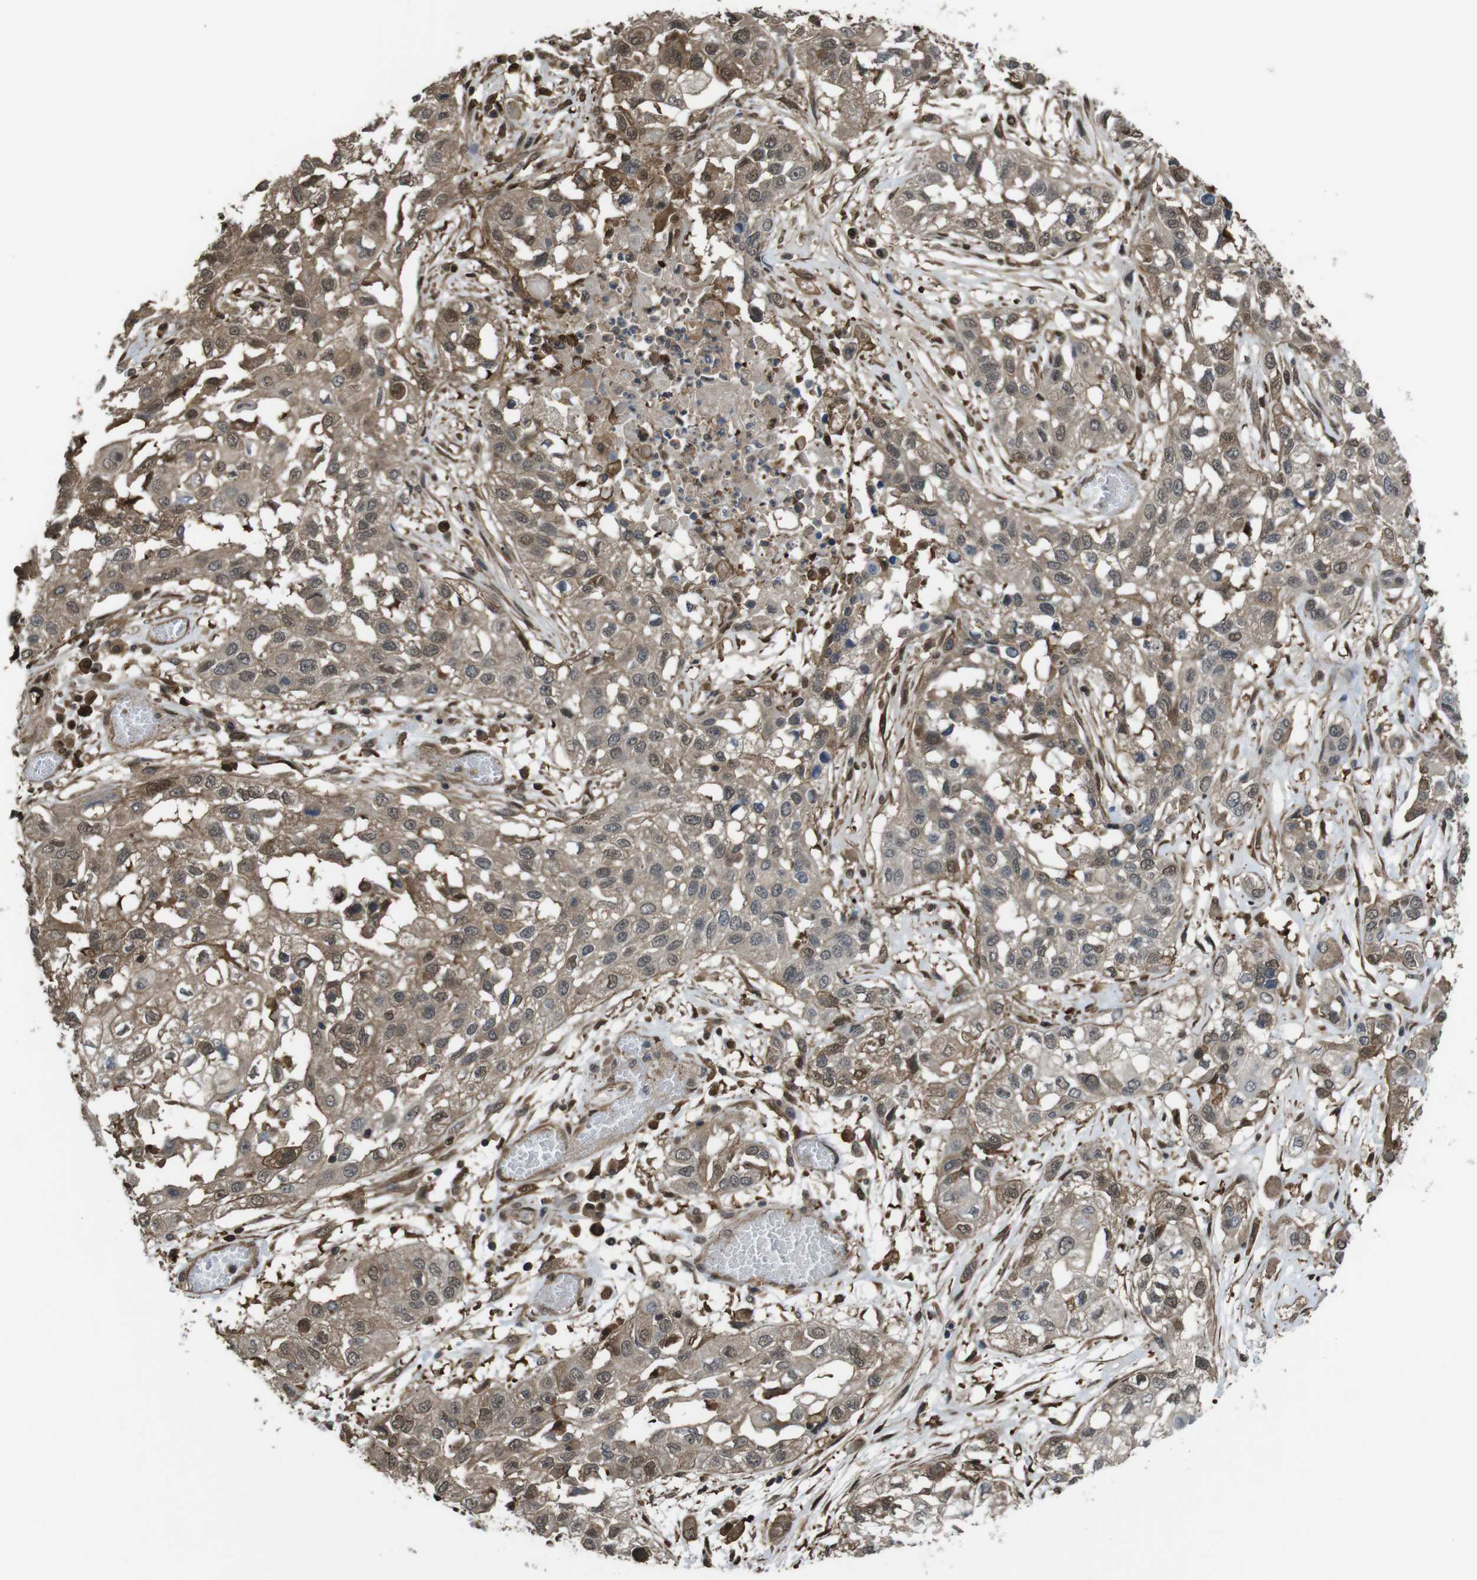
{"staining": {"intensity": "moderate", "quantity": ">75%", "location": "cytoplasmic/membranous,nuclear"}, "tissue": "lung cancer", "cell_type": "Tumor cells", "image_type": "cancer", "snomed": [{"axis": "morphology", "description": "Squamous cell carcinoma, NOS"}, {"axis": "topography", "description": "Lung"}], "caption": "High-magnification brightfield microscopy of squamous cell carcinoma (lung) stained with DAB (3,3'-diaminobenzidine) (brown) and counterstained with hematoxylin (blue). tumor cells exhibit moderate cytoplasmic/membranous and nuclear staining is identified in about>75% of cells.", "gene": "ARHGDIA", "patient": {"sex": "male", "age": 71}}